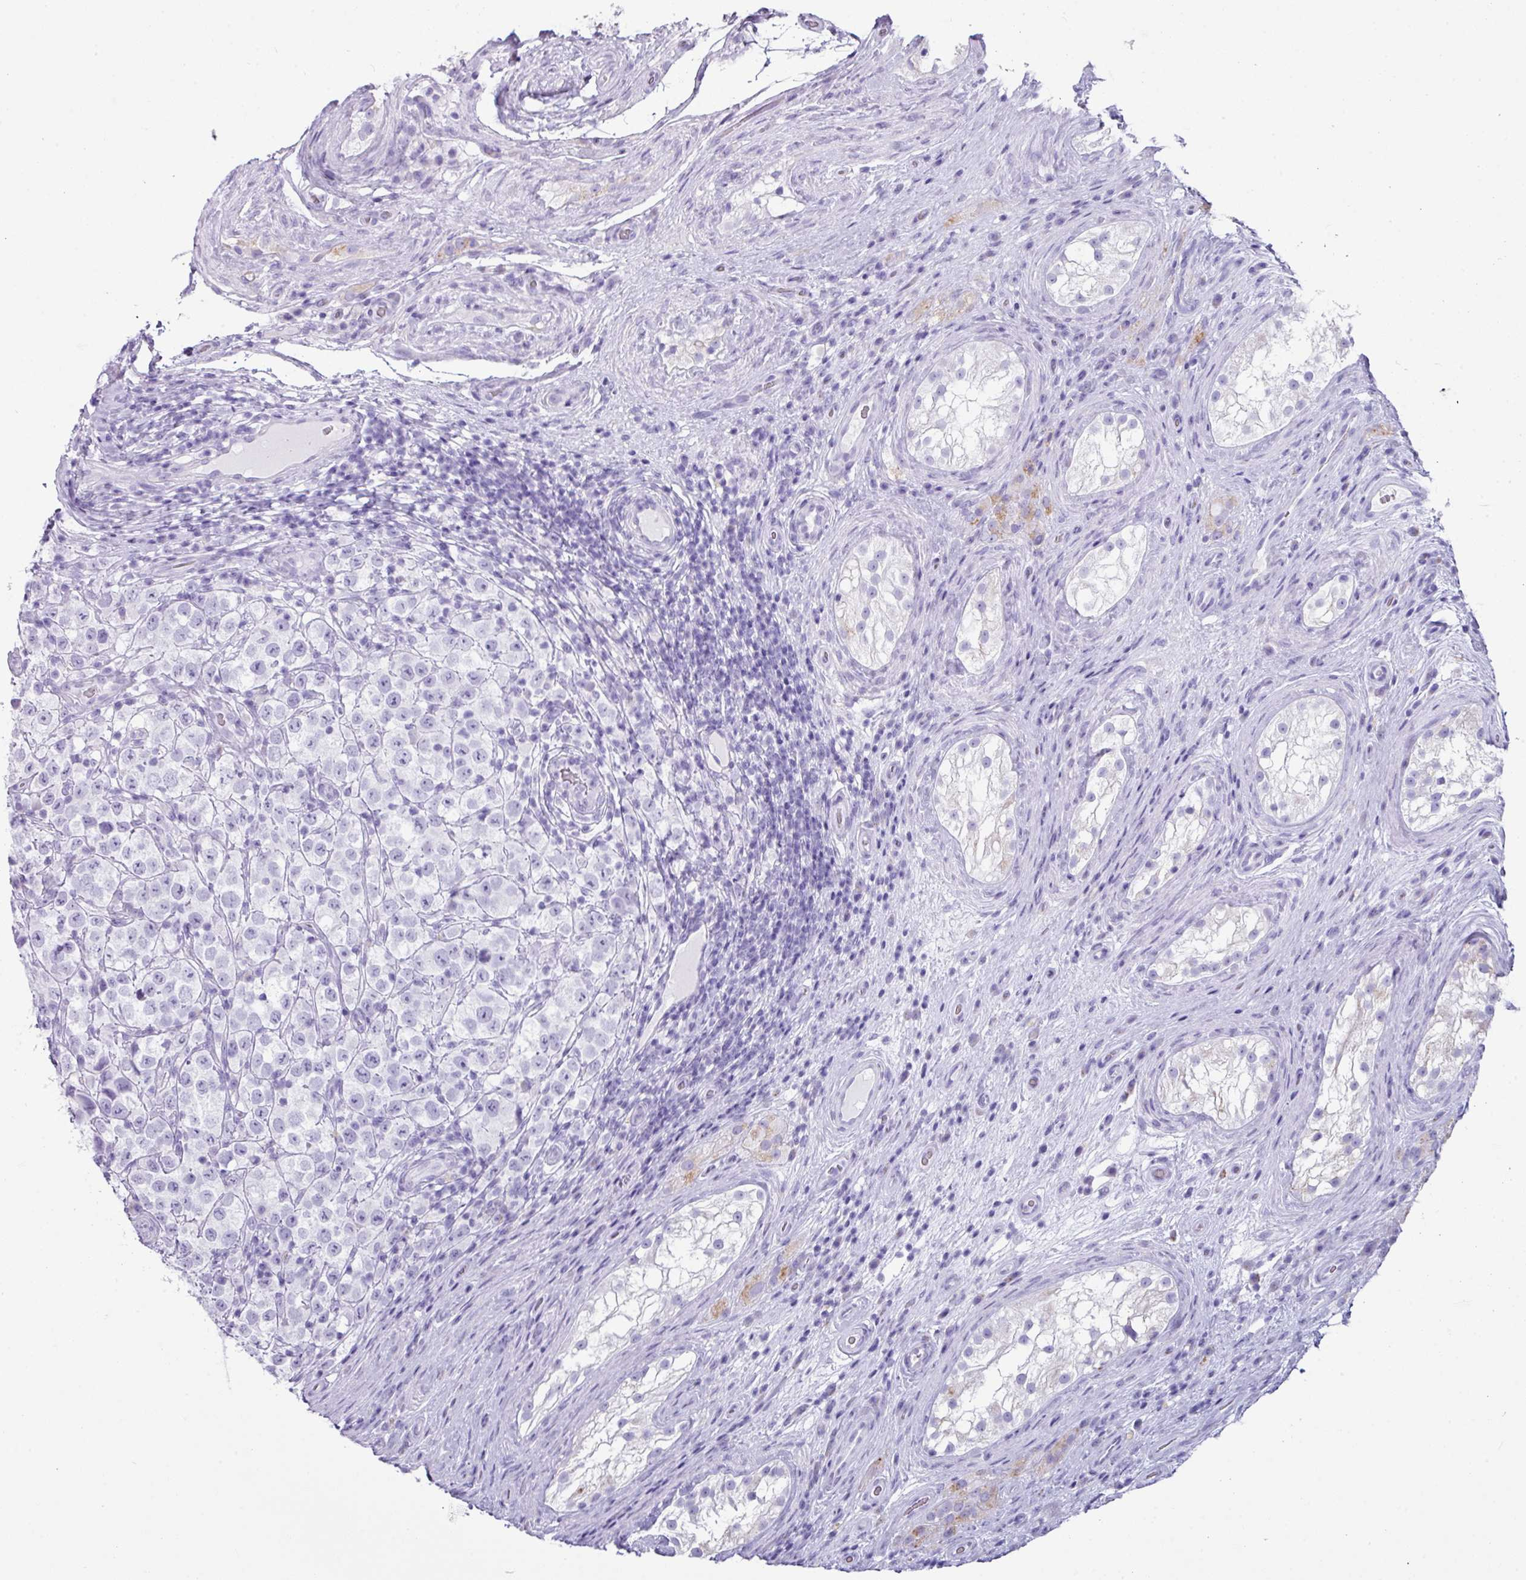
{"staining": {"intensity": "negative", "quantity": "none", "location": "none"}, "tissue": "testis cancer", "cell_type": "Tumor cells", "image_type": "cancer", "snomed": [{"axis": "morphology", "description": "Seminoma, NOS"}, {"axis": "morphology", "description": "Carcinoma, Embryonal, NOS"}, {"axis": "topography", "description": "Testis"}], "caption": "An IHC histopathology image of testis seminoma is shown. There is no staining in tumor cells of testis seminoma.", "gene": "NCCRP1", "patient": {"sex": "male", "age": 41}}